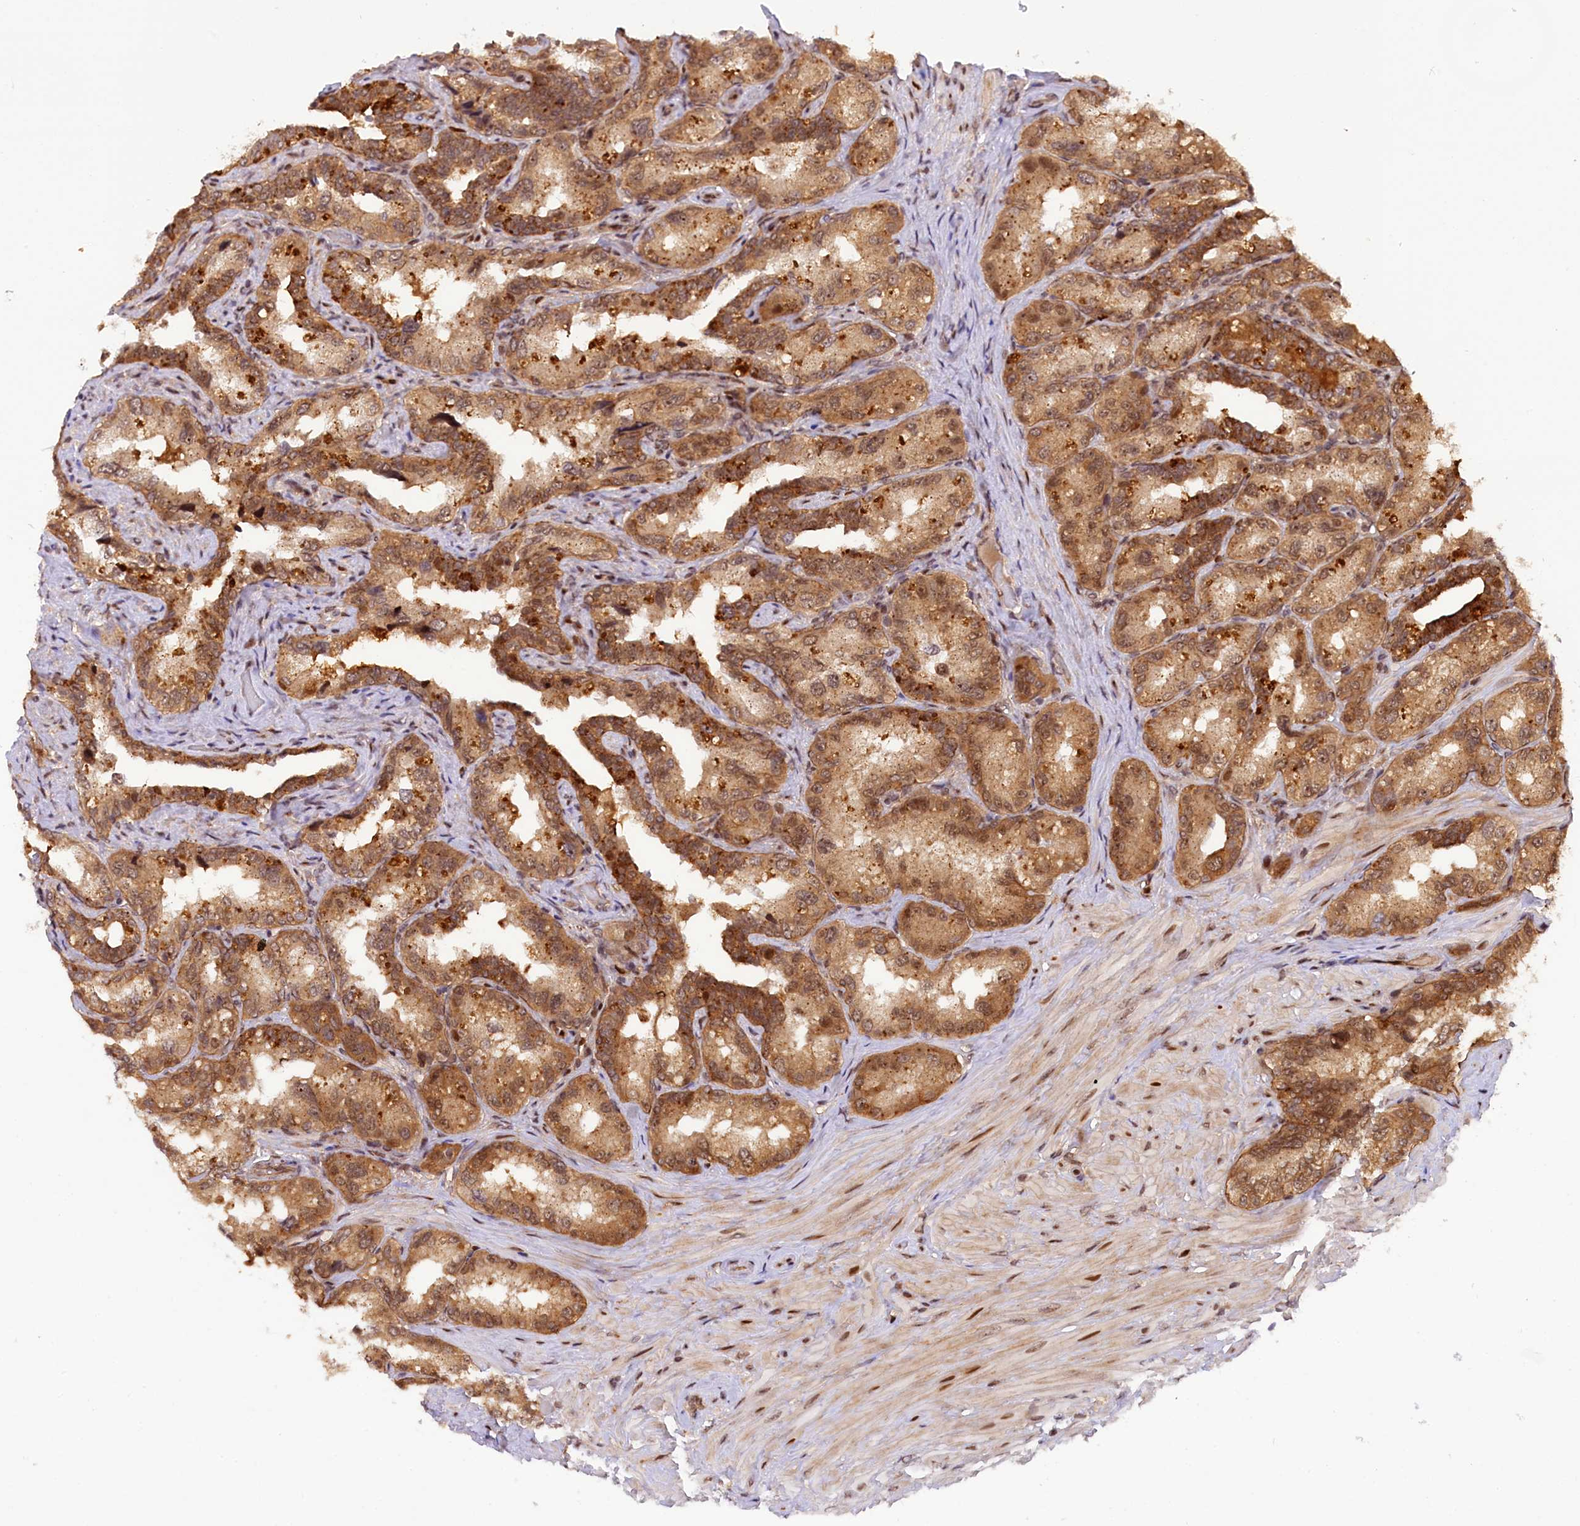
{"staining": {"intensity": "moderate", "quantity": ">75%", "location": "cytoplasmic/membranous,nuclear"}, "tissue": "seminal vesicle", "cell_type": "Glandular cells", "image_type": "normal", "snomed": [{"axis": "morphology", "description": "Normal tissue, NOS"}, {"axis": "topography", "description": "Seminal veicle"}, {"axis": "topography", "description": "Peripheral nerve tissue"}], "caption": "A brown stain highlights moderate cytoplasmic/membranous,nuclear expression of a protein in glandular cells of unremarkable seminal vesicle.", "gene": "SAMD4A", "patient": {"sex": "male", "age": 67}}